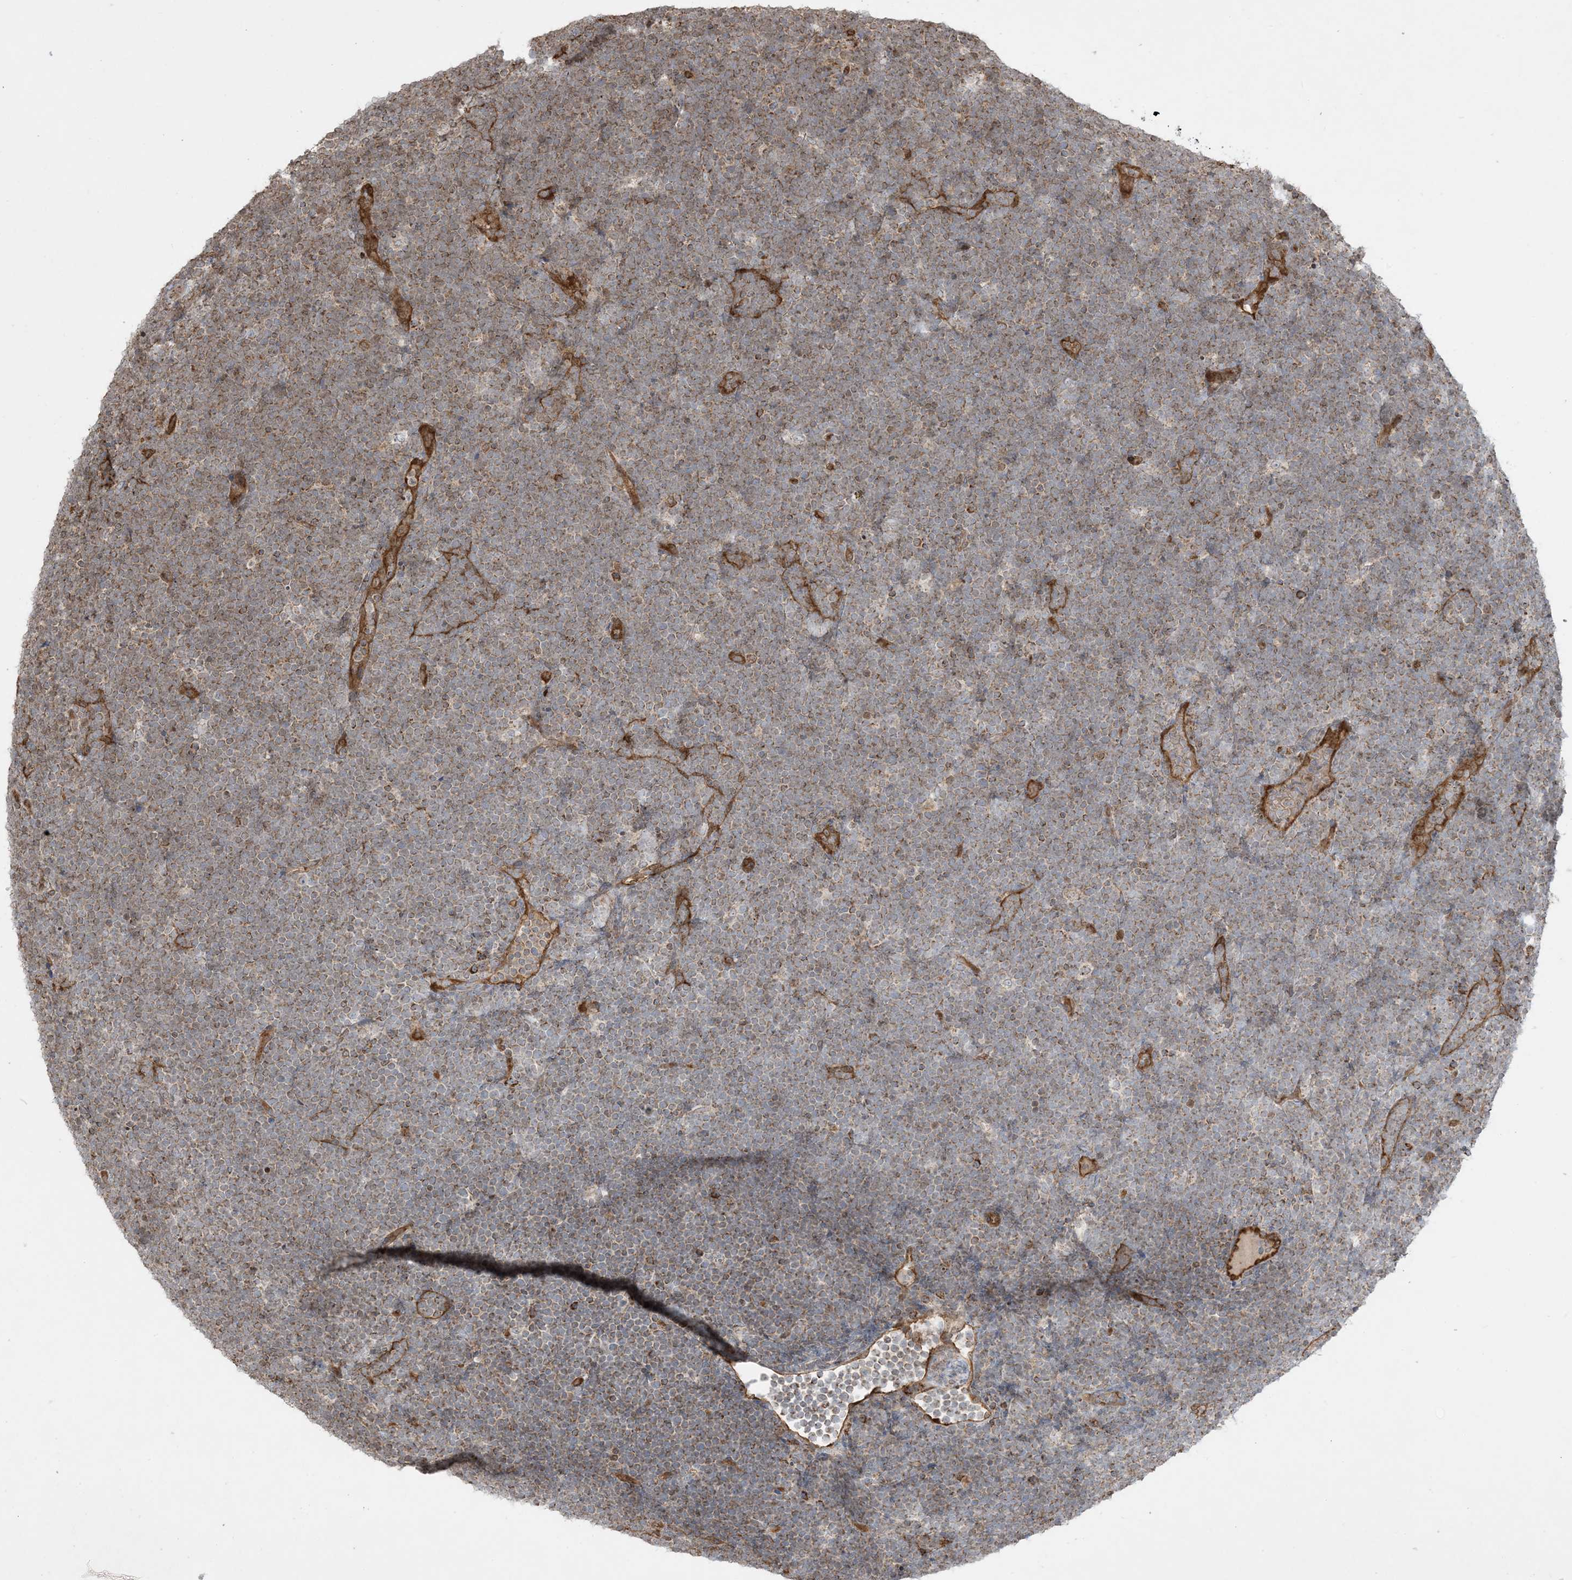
{"staining": {"intensity": "moderate", "quantity": "25%-75%", "location": "cytoplasmic/membranous"}, "tissue": "lymphoma", "cell_type": "Tumor cells", "image_type": "cancer", "snomed": [{"axis": "morphology", "description": "Malignant lymphoma, non-Hodgkin's type, High grade"}, {"axis": "topography", "description": "Lymph node"}], "caption": "Protein expression analysis of human malignant lymphoma, non-Hodgkin's type (high-grade) reveals moderate cytoplasmic/membranous expression in approximately 25%-75% of tumor cells.", "gene": "PPM1F", "patient": {"sex": "male", "age": 13}}